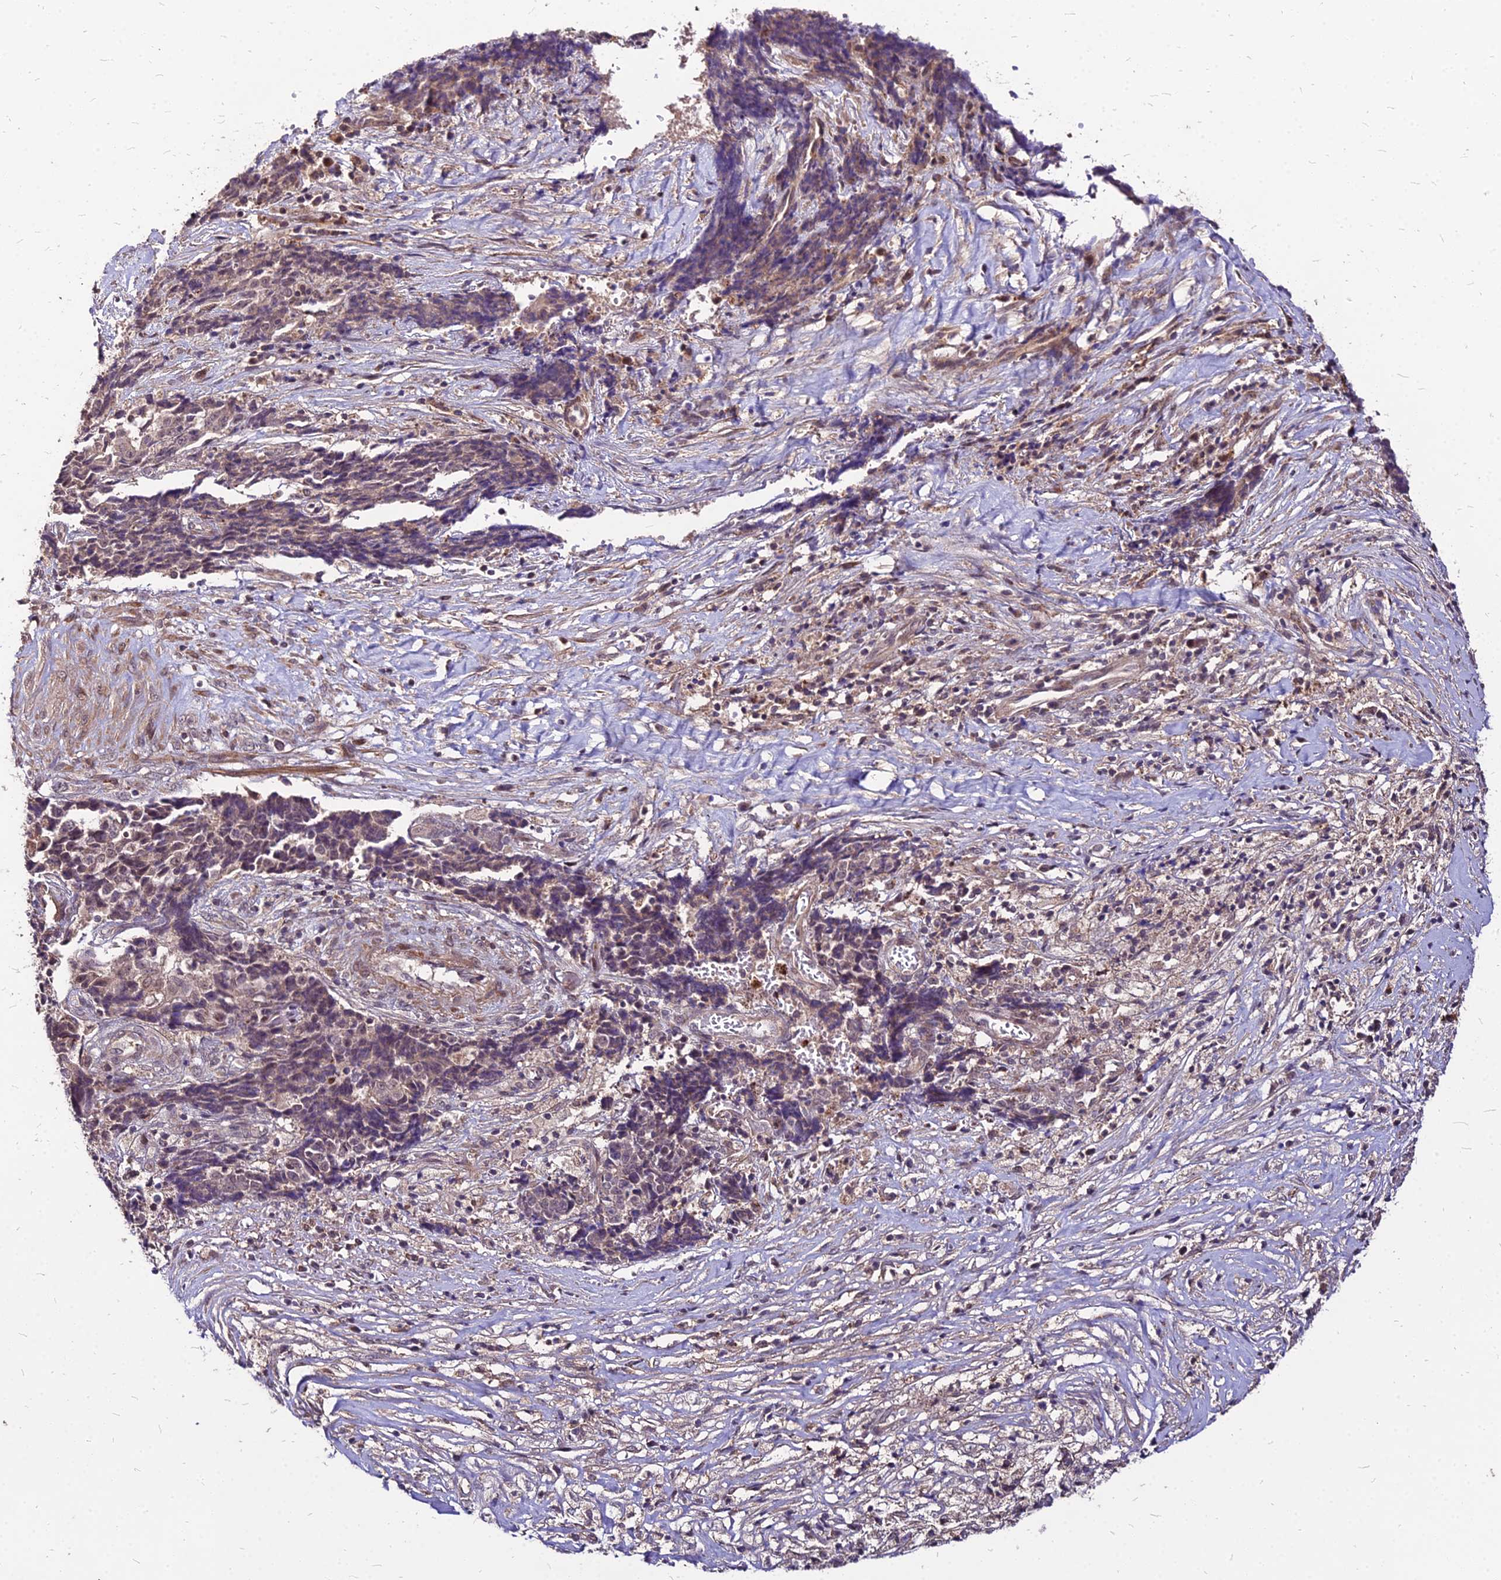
{"staining": {"intensity": "weak", "quantity": "25%-75%", "location": "cytoplasmic/membranous"}, "tissue": "ovarian cancer", "cell_type": "Tumor cells", "image_type": "cancer", "snomed": [{"axis": "morphology", "description": "Carcinoma, endometroid"}, {"axis": "topography", "description": "Ovary"}], "caption": "Immunohistochemistry (IHC) histopathology image of neoplastic tissue: ovarian endometroid carcinoma stained using immunohistochemistry displays low levels of weak protein expression localized specifically in the cytoplasmic/membranous of tumor cells, appearing as a cytoplasmic/membranous brown color.", "gene": "APBA3", "patient": {"sex": "female", "age": 42}}